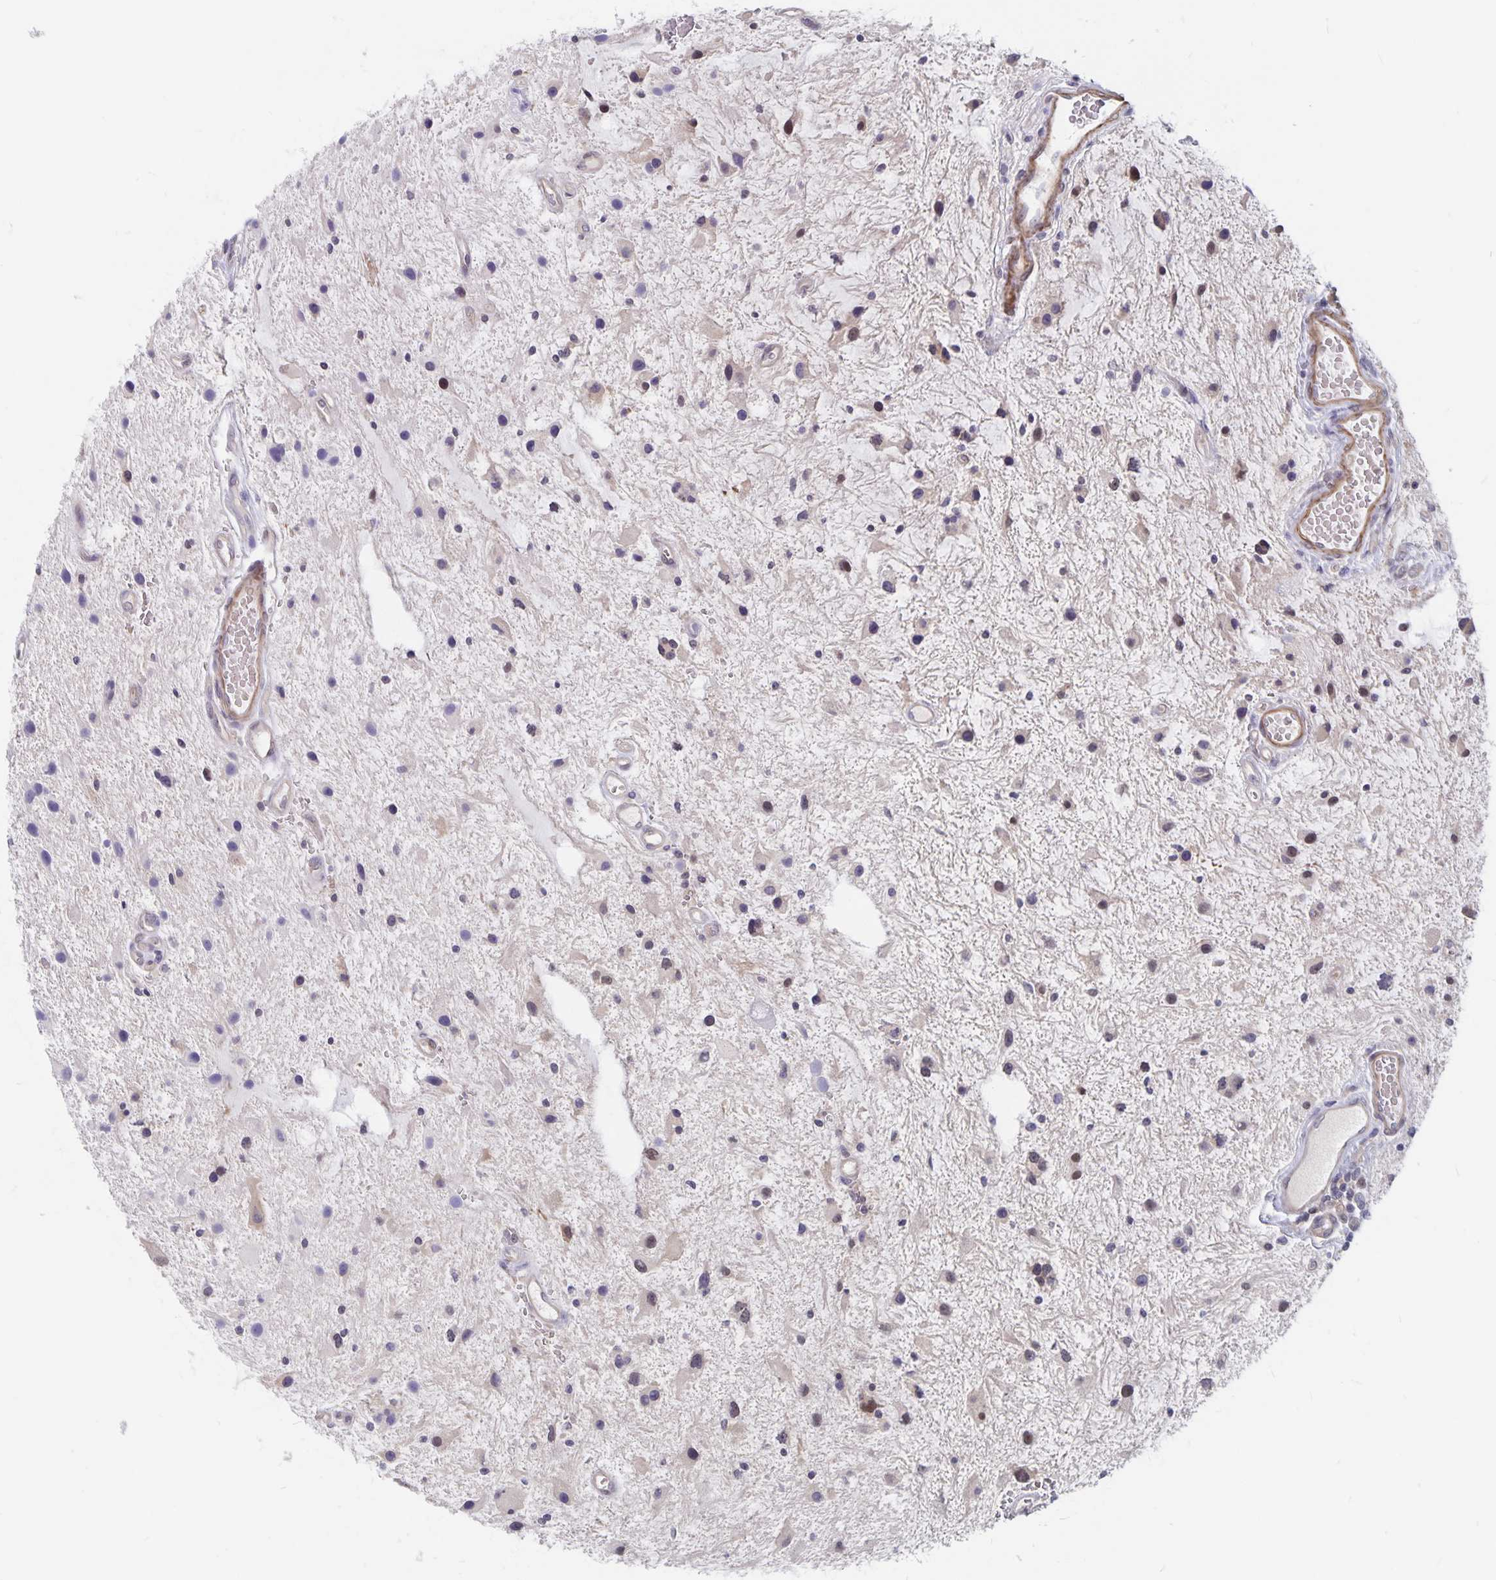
{"staining": {"intensity": "moderate", "quantity": "<25%", "location": "nuclear"}, "tissue": "glioma", "cell_type": "Tumor cells", "image_type": "cancer", "snomed": [{"axis": "morphology", "description": "Glioma, malignant, Low grade"}, {"axis": "topography", "description": "Cerebellum"}], "caption": "Malignant glioma (low-grade) stained with a protein marker exhibits moderate staining in tumor cells.", "gene": "BAG6", "patient": {"sex": "female", "age": 14}}